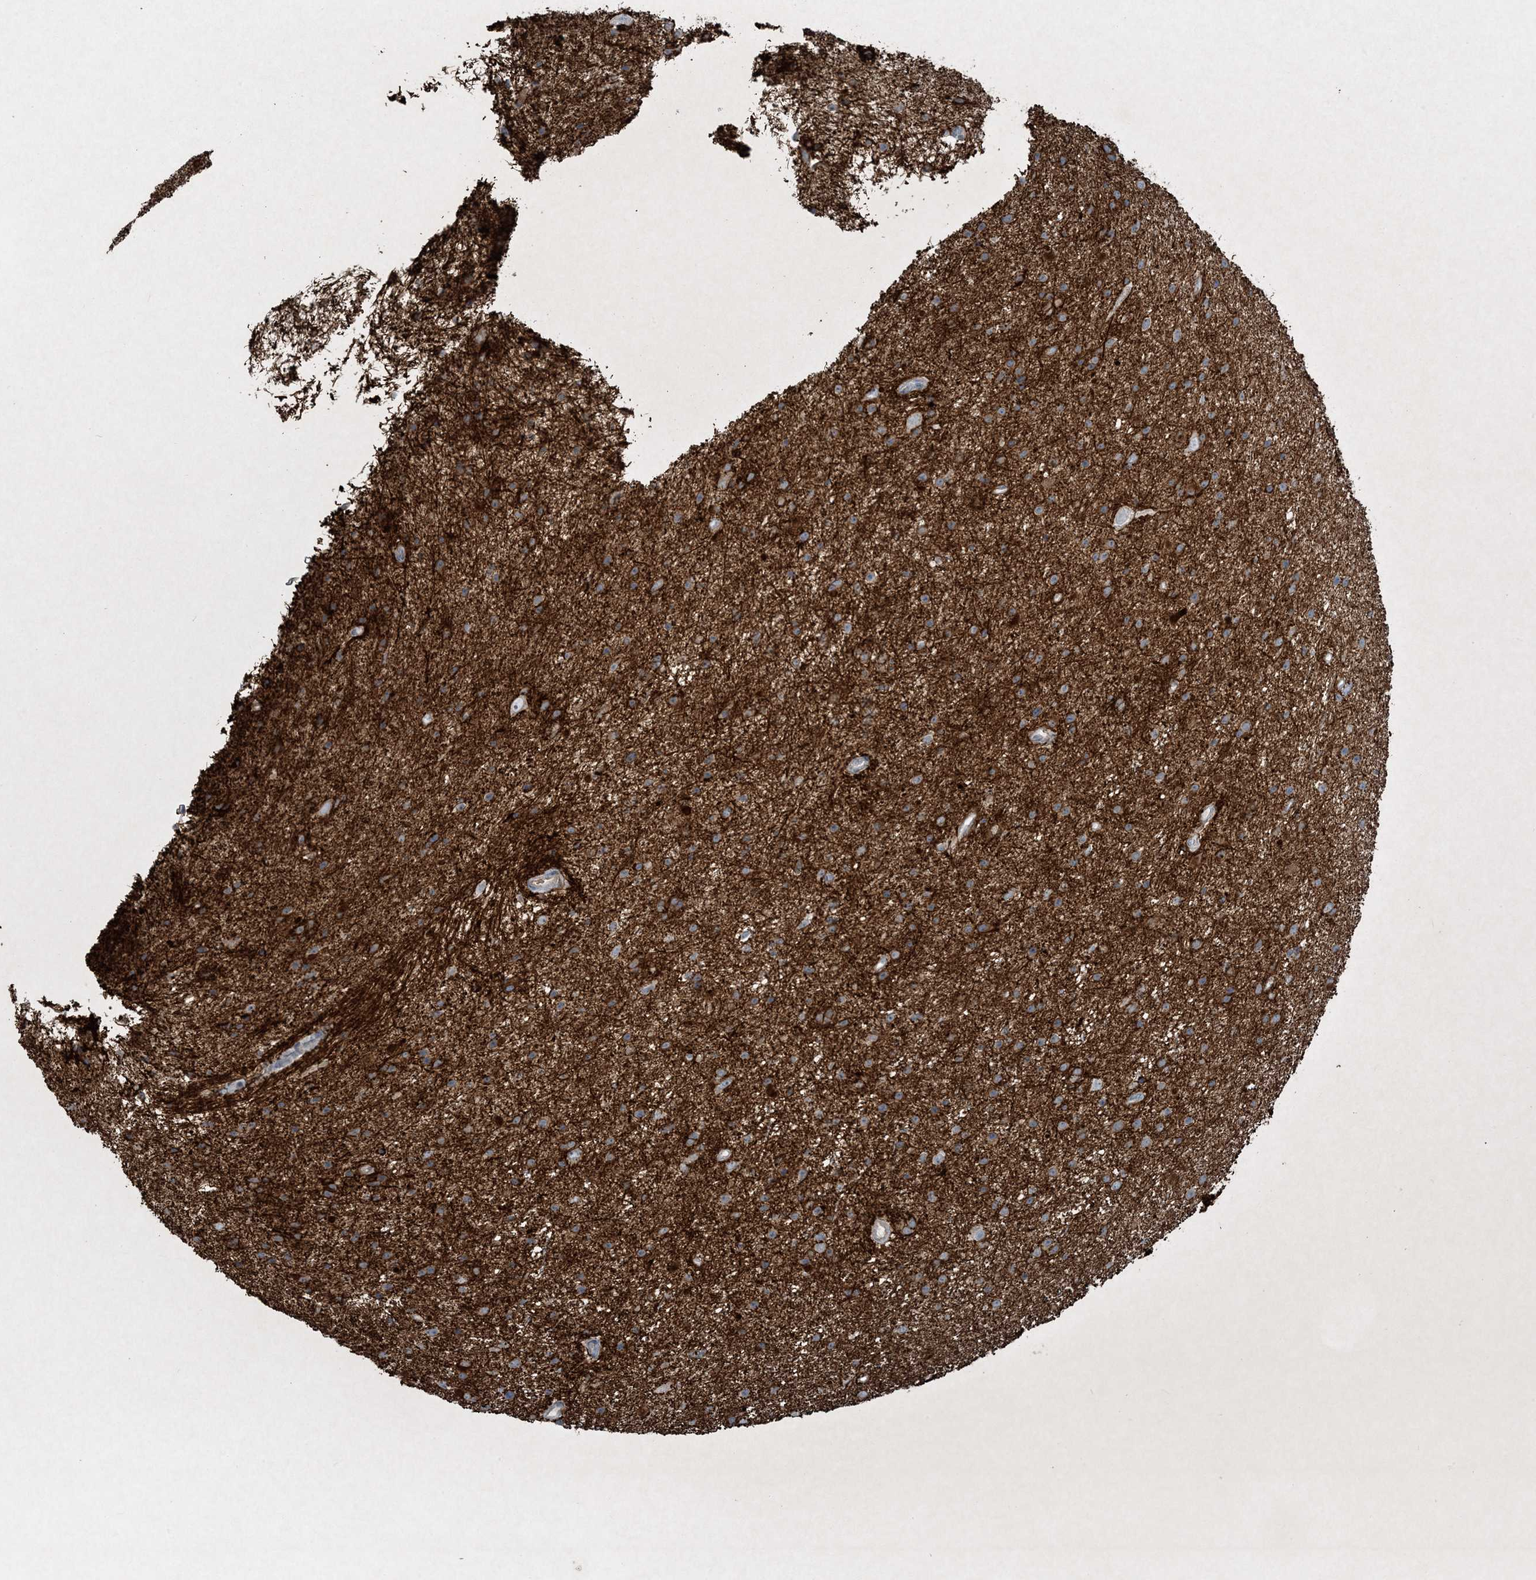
{"staining": {"intensity": "moderate", "quantity": ">75%", "location": "cytoplasmic/membranous"}, "tissue": "glioma", "cell_type": "Tumor cells", "image_type": "cancer", "snomed": [{"axis": "morphology", "description": "Glioma, malignant, Low grade"}, {"axis": "topography", "description": "Cerebral cortex"}], "caption": "This is an image of immunohistochemistry staining of malignant glioma (low-grade), which shows moderate positivity in the cytoplasmic/membranous of tumor cells.", "gene": "MITD1", "patient": {"sex": "female", "age": 39}}